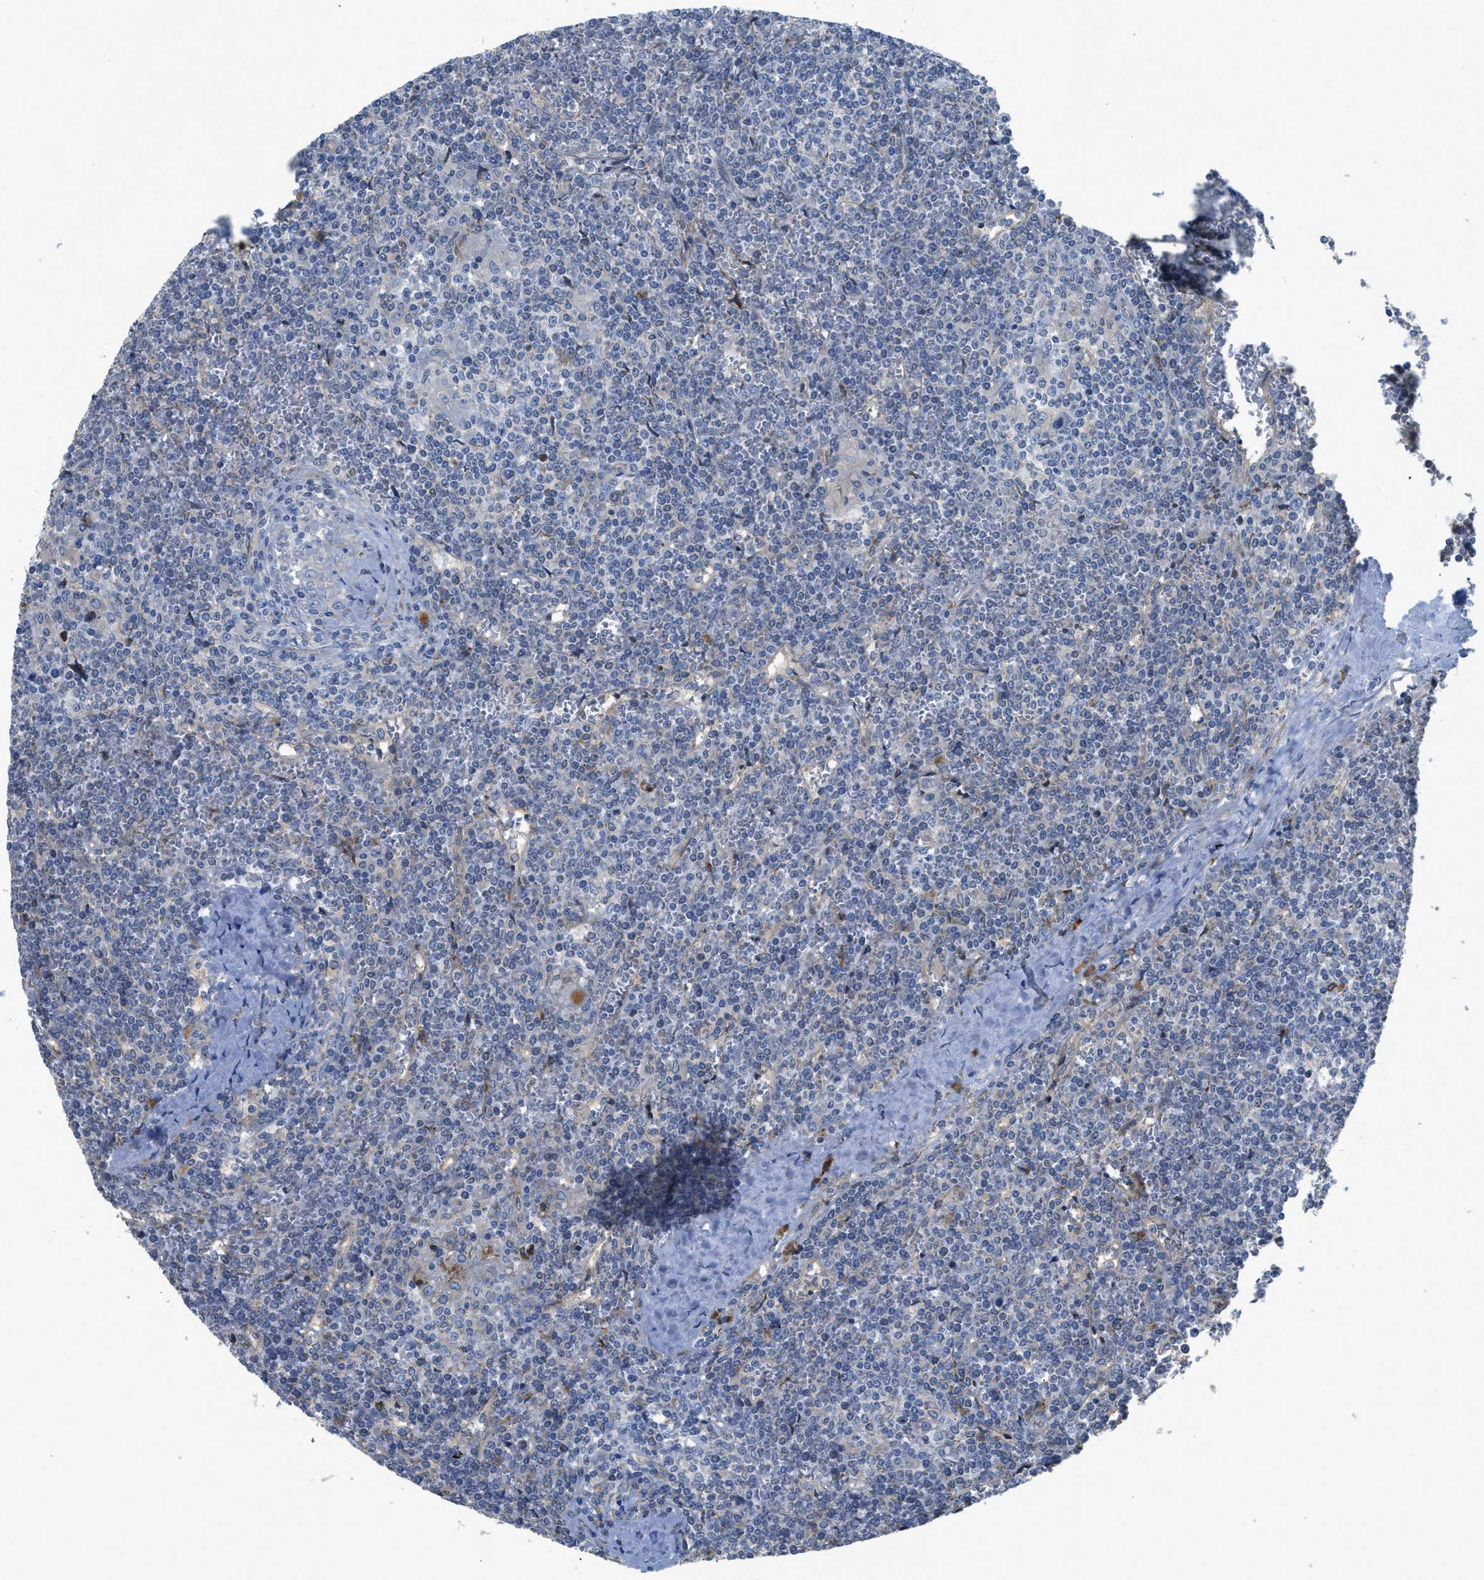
{"staining": {"intensity": "negative", "quantity": "none", "location": "none"}, "tissue": "lymphoma", "cell_type": "Tumor cells", "image_type": "cancer", "snomed": [{"axis": "morphology", "description": "Malignant lymphoma, non-Hodgkin's type, Low grade"}, {"axis": "topography", "description": "Spleen"}], "caption": "A high-resolution photomicrograph shows immunohistochemistry (IHC) staining of low-grade malignant lymphoma, non-Hodgkin's type, which exhibits no significant staining in tumor cells.", "gene": "CASP10", "patient": {"sex": "female", "age": 19}}